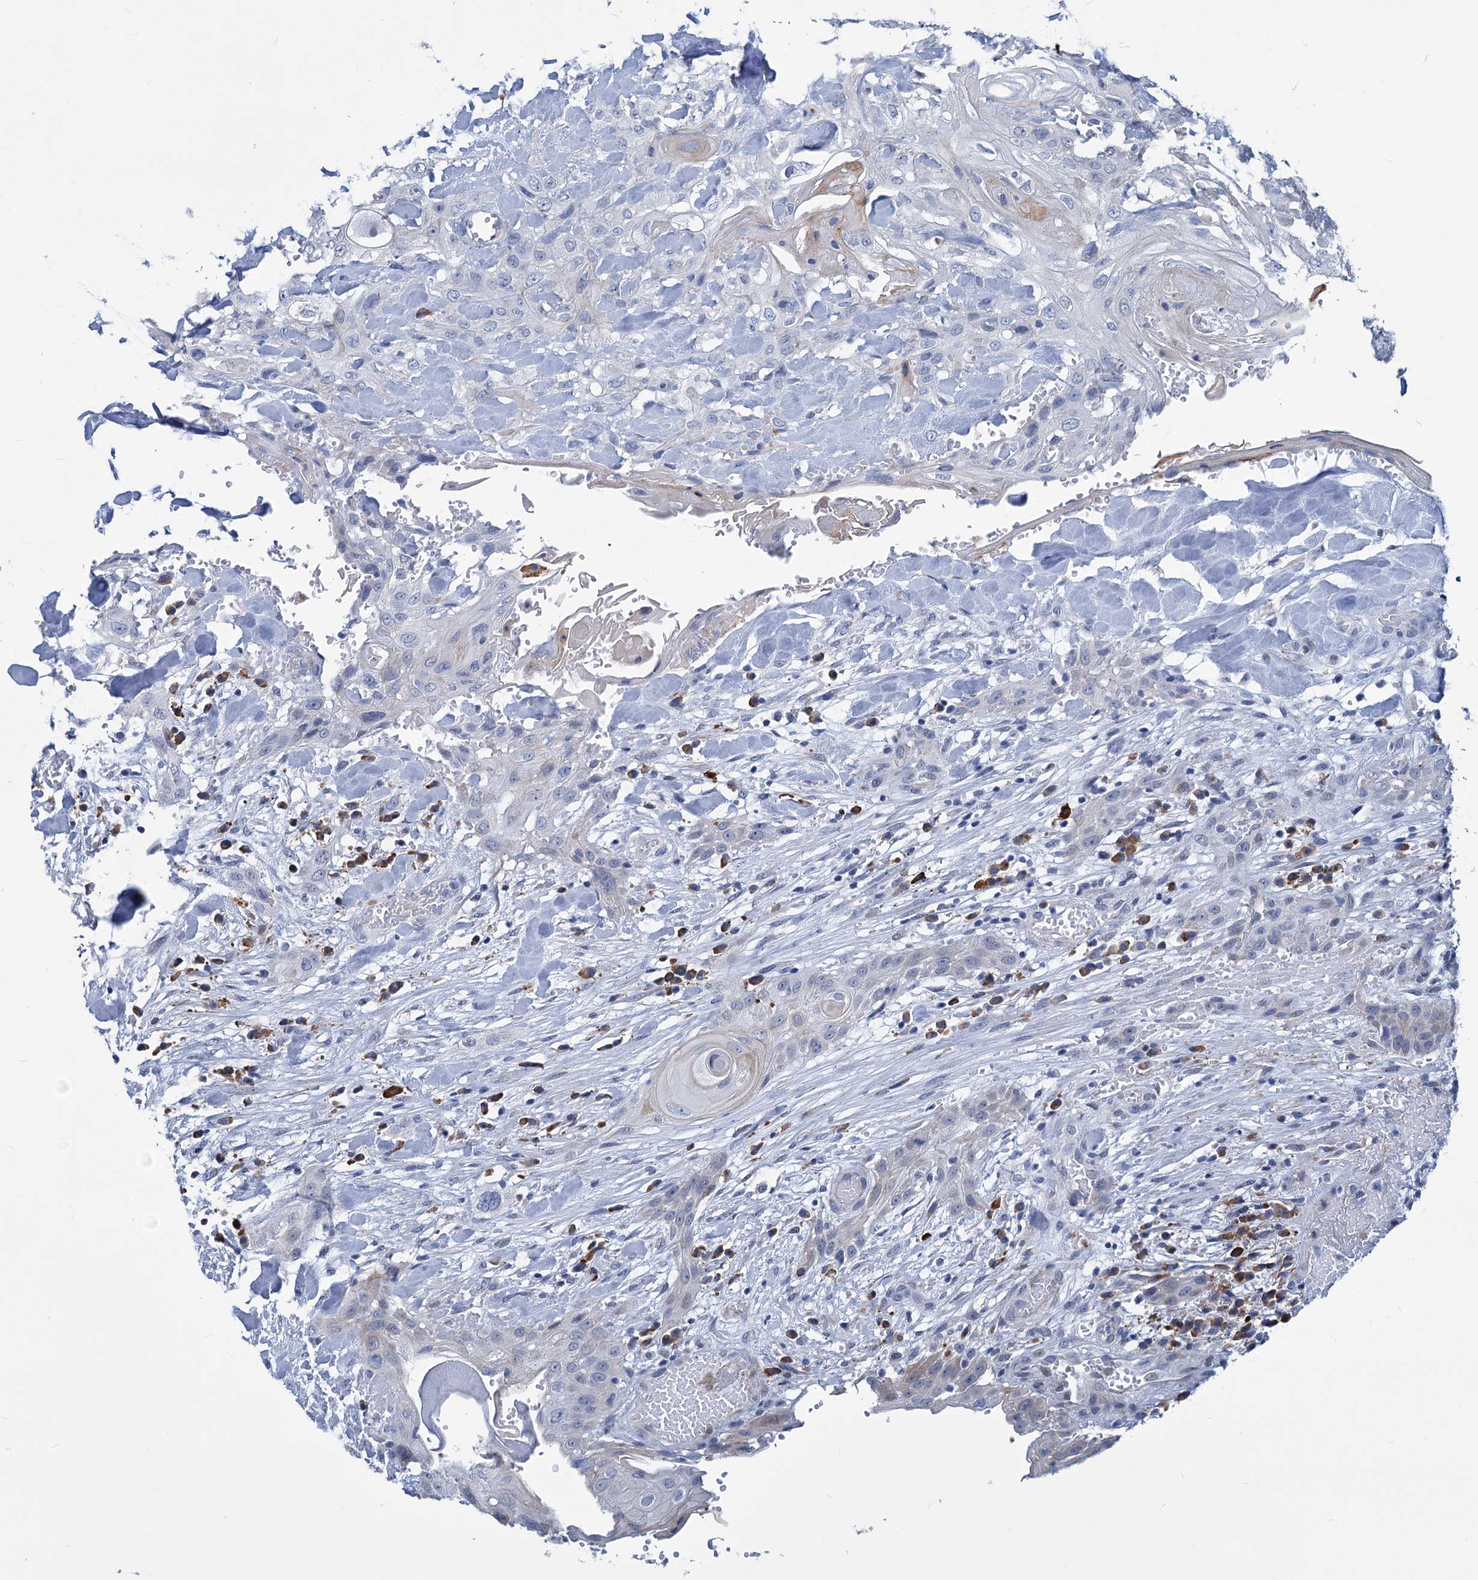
{"staining": {"intensity": "weak", "quantity": "<25%", "location": "cytoplasmic/membranous"}, "tissue": "head and neck cancer", "cell_type": "Tumor cells", "image_type": "cancer", "snomed": [{"axis": "morphology", "description": "Squamous cell carcinoma, NOS"}, {"axis": "topography", "description": "Head-Neck"}], "caption": "IHC of human head and neck cancer (squamous cell carcinoma) reveals no expression in tumor cells. (DAB immunohistochemistry (IHC), high magnification).", "gene": "NEU3", "patient": {"sex": "female", "age": 43}}